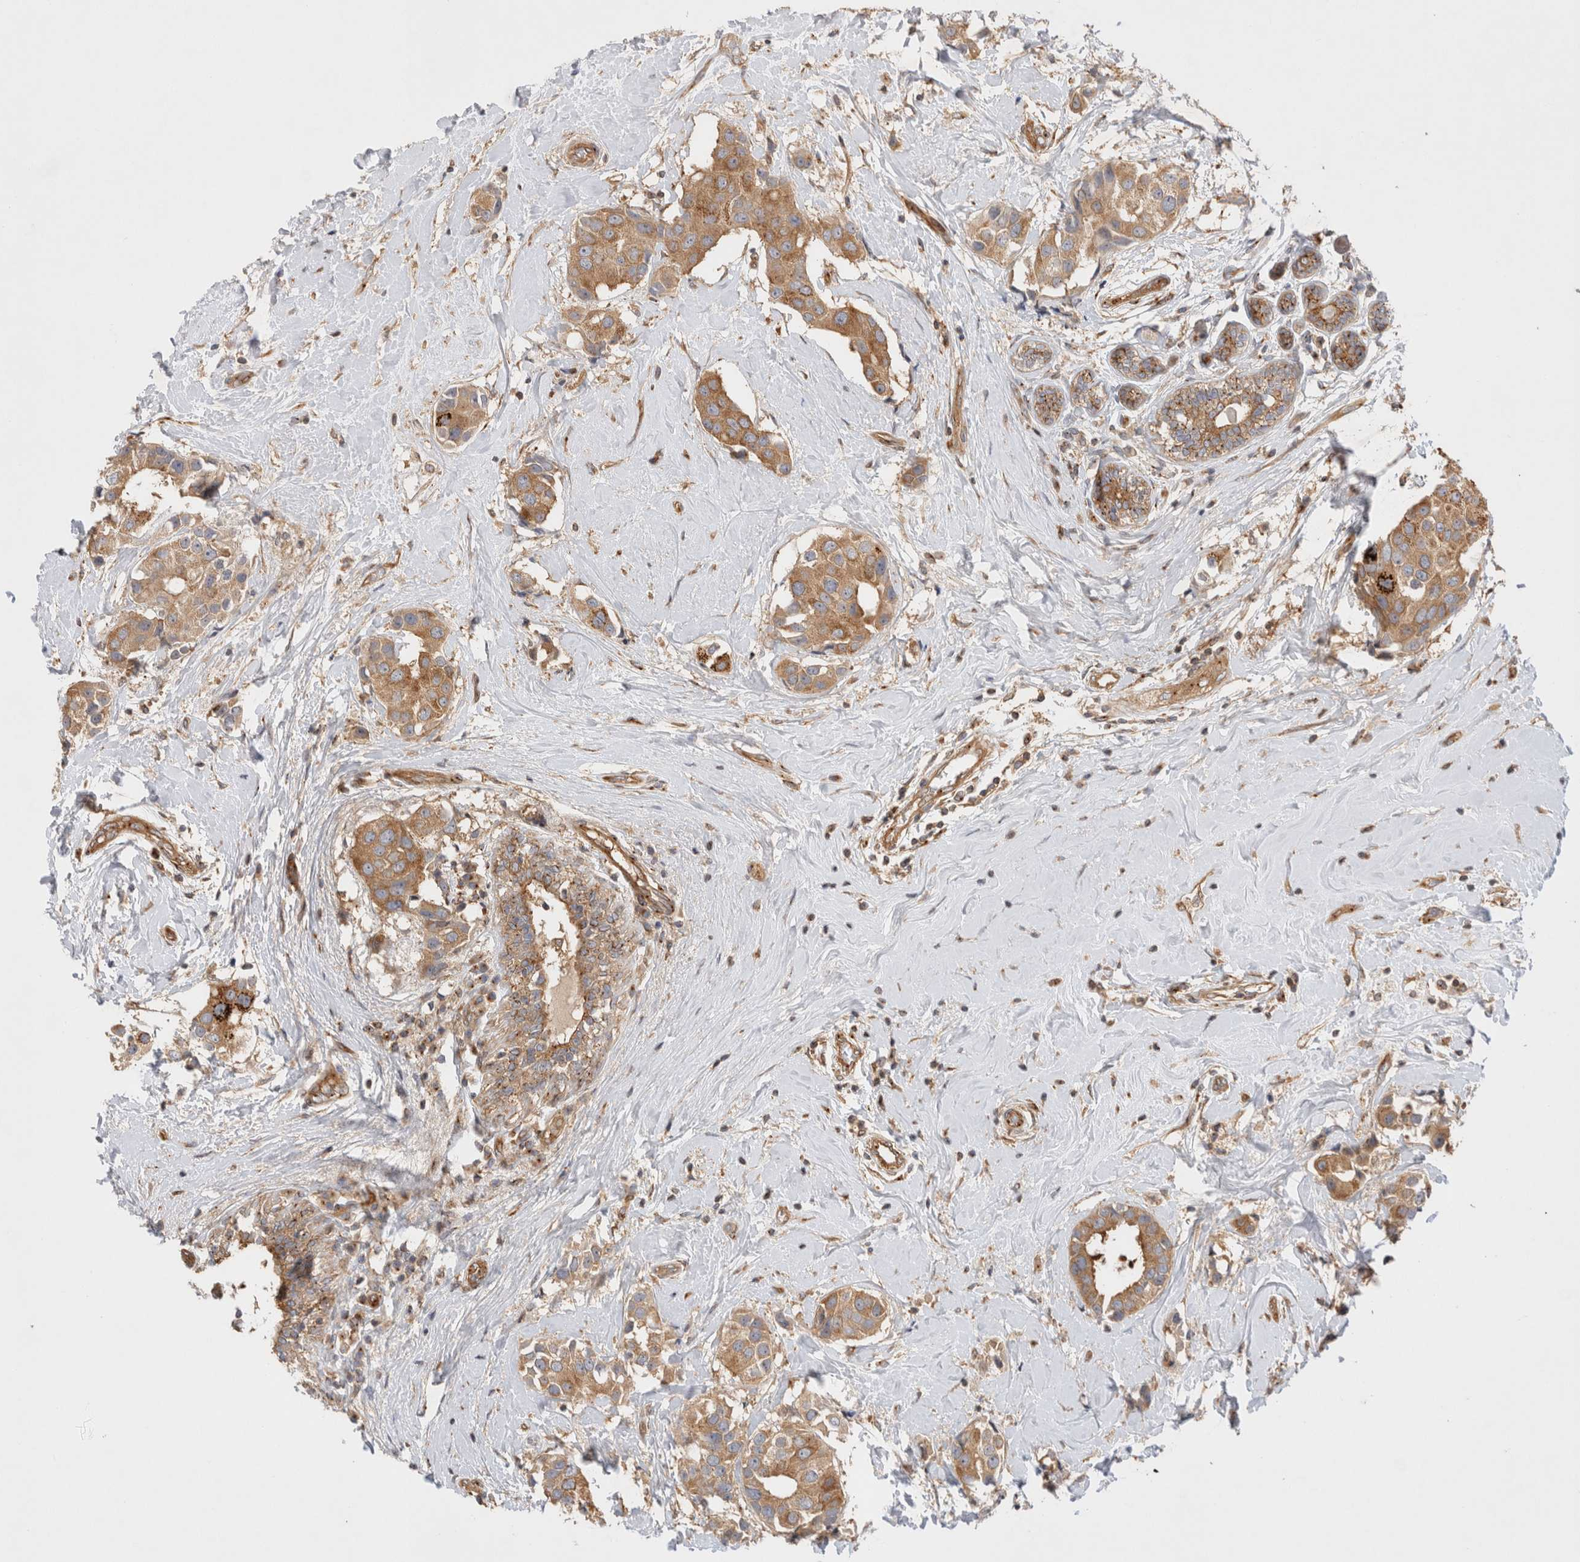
{"staining": {"intensity": "moderate", "quantity": ">75%", "location": "cytoplasmic/membranous"}, "tissue": "breast cancer", "cell_type": "Tumor cells", "image_type": "cancer", "snomed": [{"axis": "morphology", "description": "Normal tissue, NOS"}, {"axis": "morphology", "description": "Duct carcinoma"}, {"axis": "topography", "description": "Breast"}], "caption": "About >75% of tumor cells in human breast cancer show moderate cytoplasmic/membranous protein positivity as visualized by brown immunohistochemical staining.", "gene": "GPR150", "patient": {"sex": "female", "age": 39}}